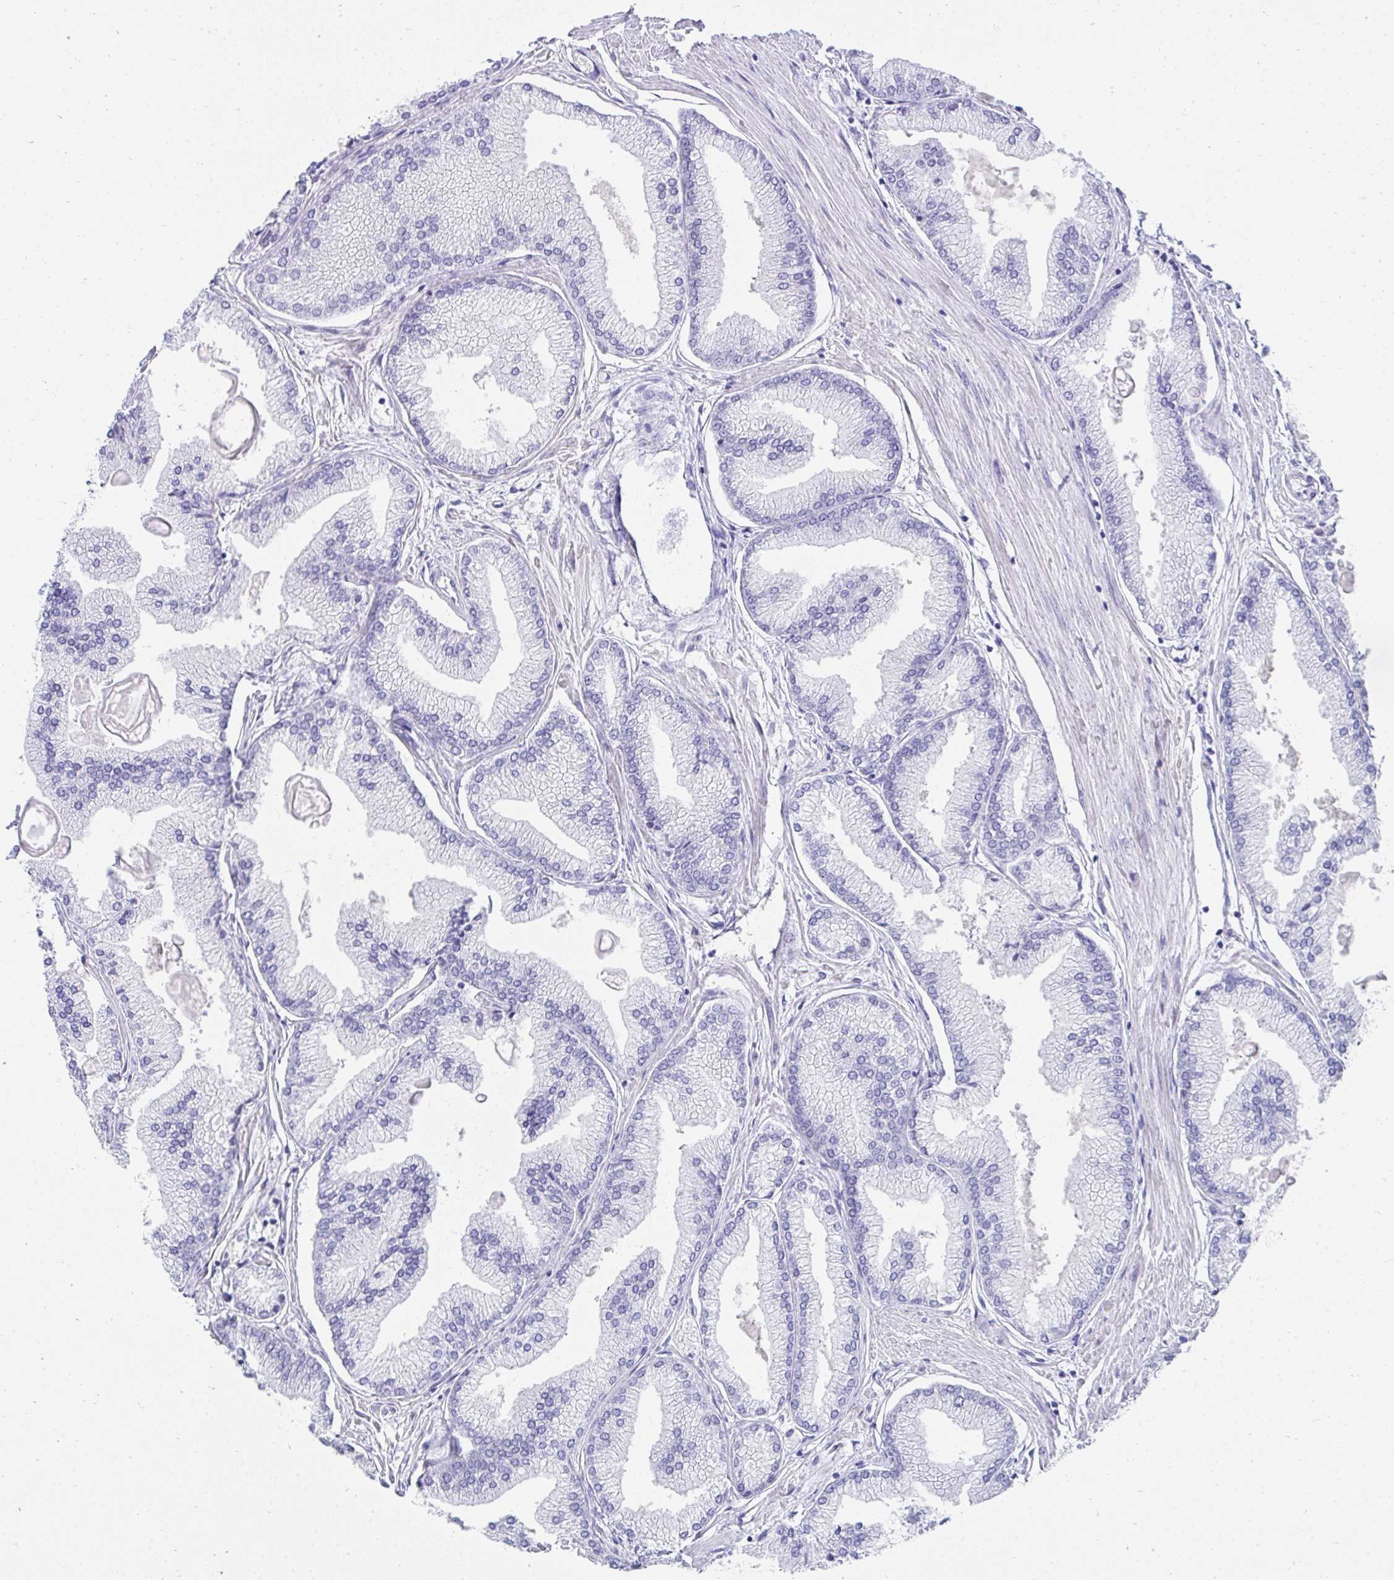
{"staining": {"intensity": "negative", "quantity": "none", "location": "none"}, "tissue": "prostate cancer", "cell_type": "Tumor cells", "image_type": "cancer", "snomed": [{"axis": "morphology", "description": "Adenocarcinoma, High grade"}, {"axis": "topography", "description": "Prostate"}], "caption": "The IHC micrograph has no significant staining in tumor cells of adenocarcinoma (high-grade) (prostate) tissue.", "gene": "TNNT1", "patient": {"sex": "male", "age": 68}}